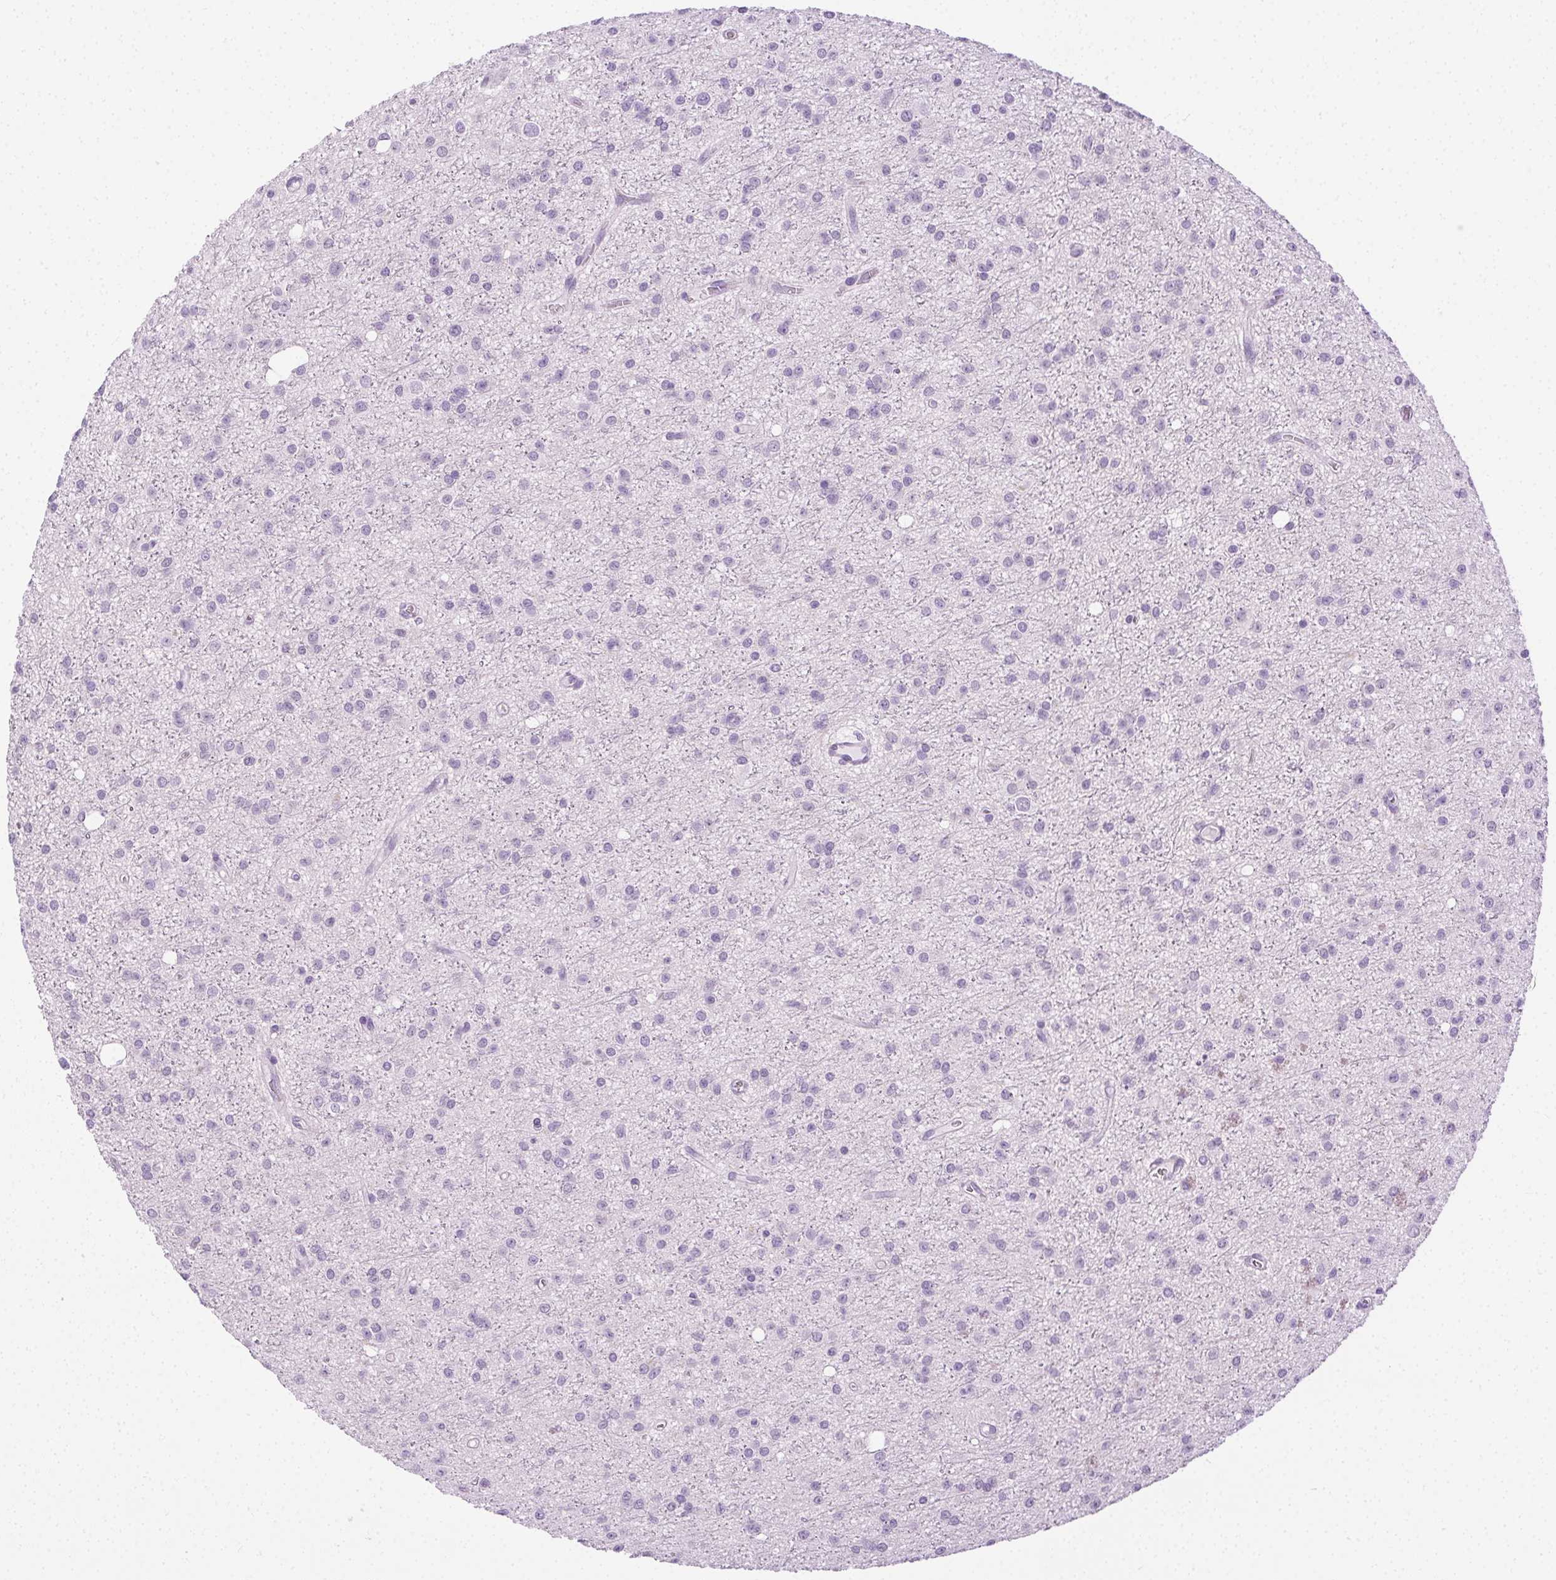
{"staining": {"intensity": "negative", "quantity": "none", "location": "none"}, "tissue": "glioma", "cell_type": "Tumor cells", "image_type": "cancer", "snomed": [{"axis": "morphology", "description": "Glioma, malignant, Low grade"}, {"axis": "topography", "description": "Brain"}], "caption": "This photomicrograph is of glioma stained with IHC to label a protein in brown with the nuclei are counter-stained blue. There is no staining in tumor cells.", "gene": "C20orf85", "patient": {"sex": "male", "age": 27}}